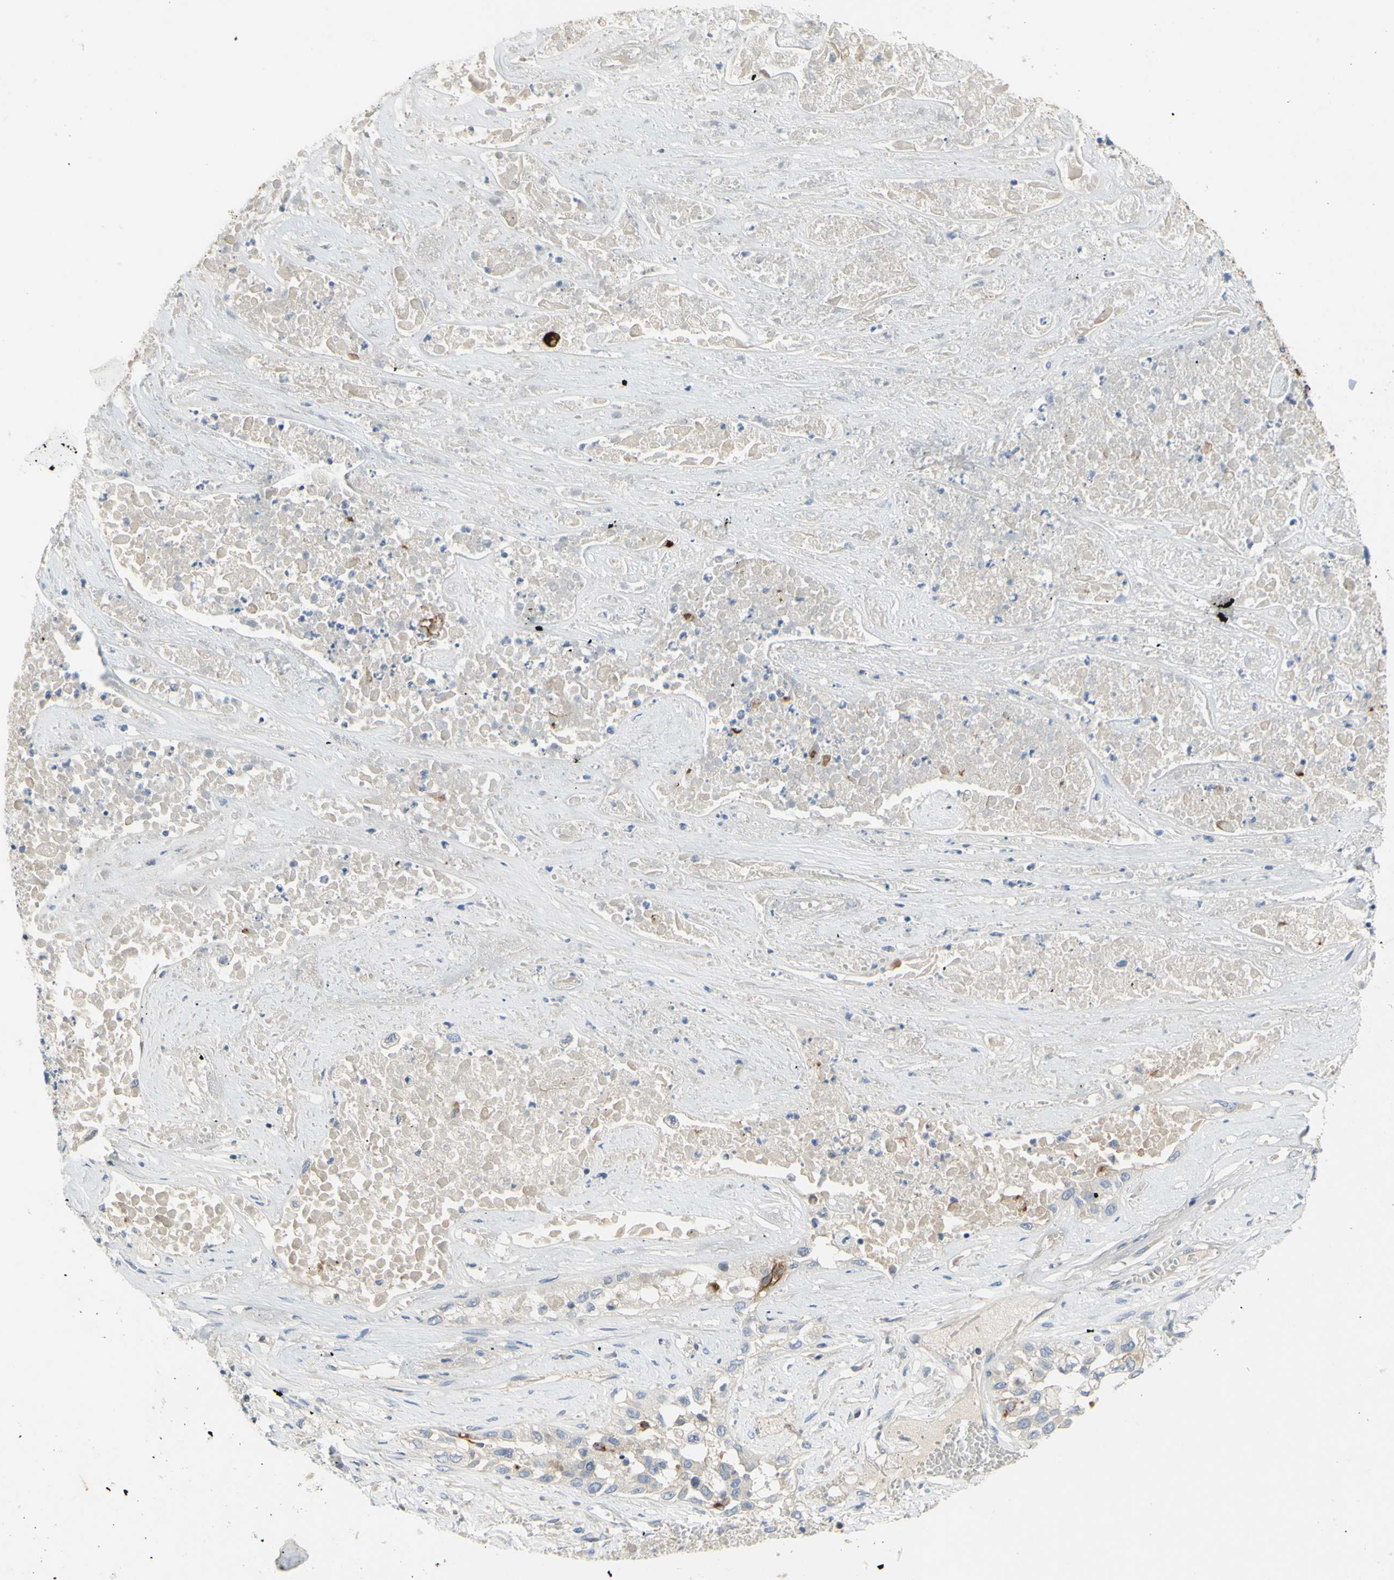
{"staining": {"intensity": "weak", "quantity": ">75%", "location": "cytoplasmic/membranous"}, "tissue": "lung cancer", "cell_type": "Tumor cells", "image_type": "cancer", "snomed": [{"axis": "morphology", "description": "Squamous cell carcinoma, NOS"}, {"axis": "topography", "description": "Lung"}], "caption": "Protein expression analysis of human lung cancer reveals weak cytoplasmic/membranous expression in about >75% of tumor cells.", "gene": "MUC1", "patient": {"sex": "male", "age": 71}}